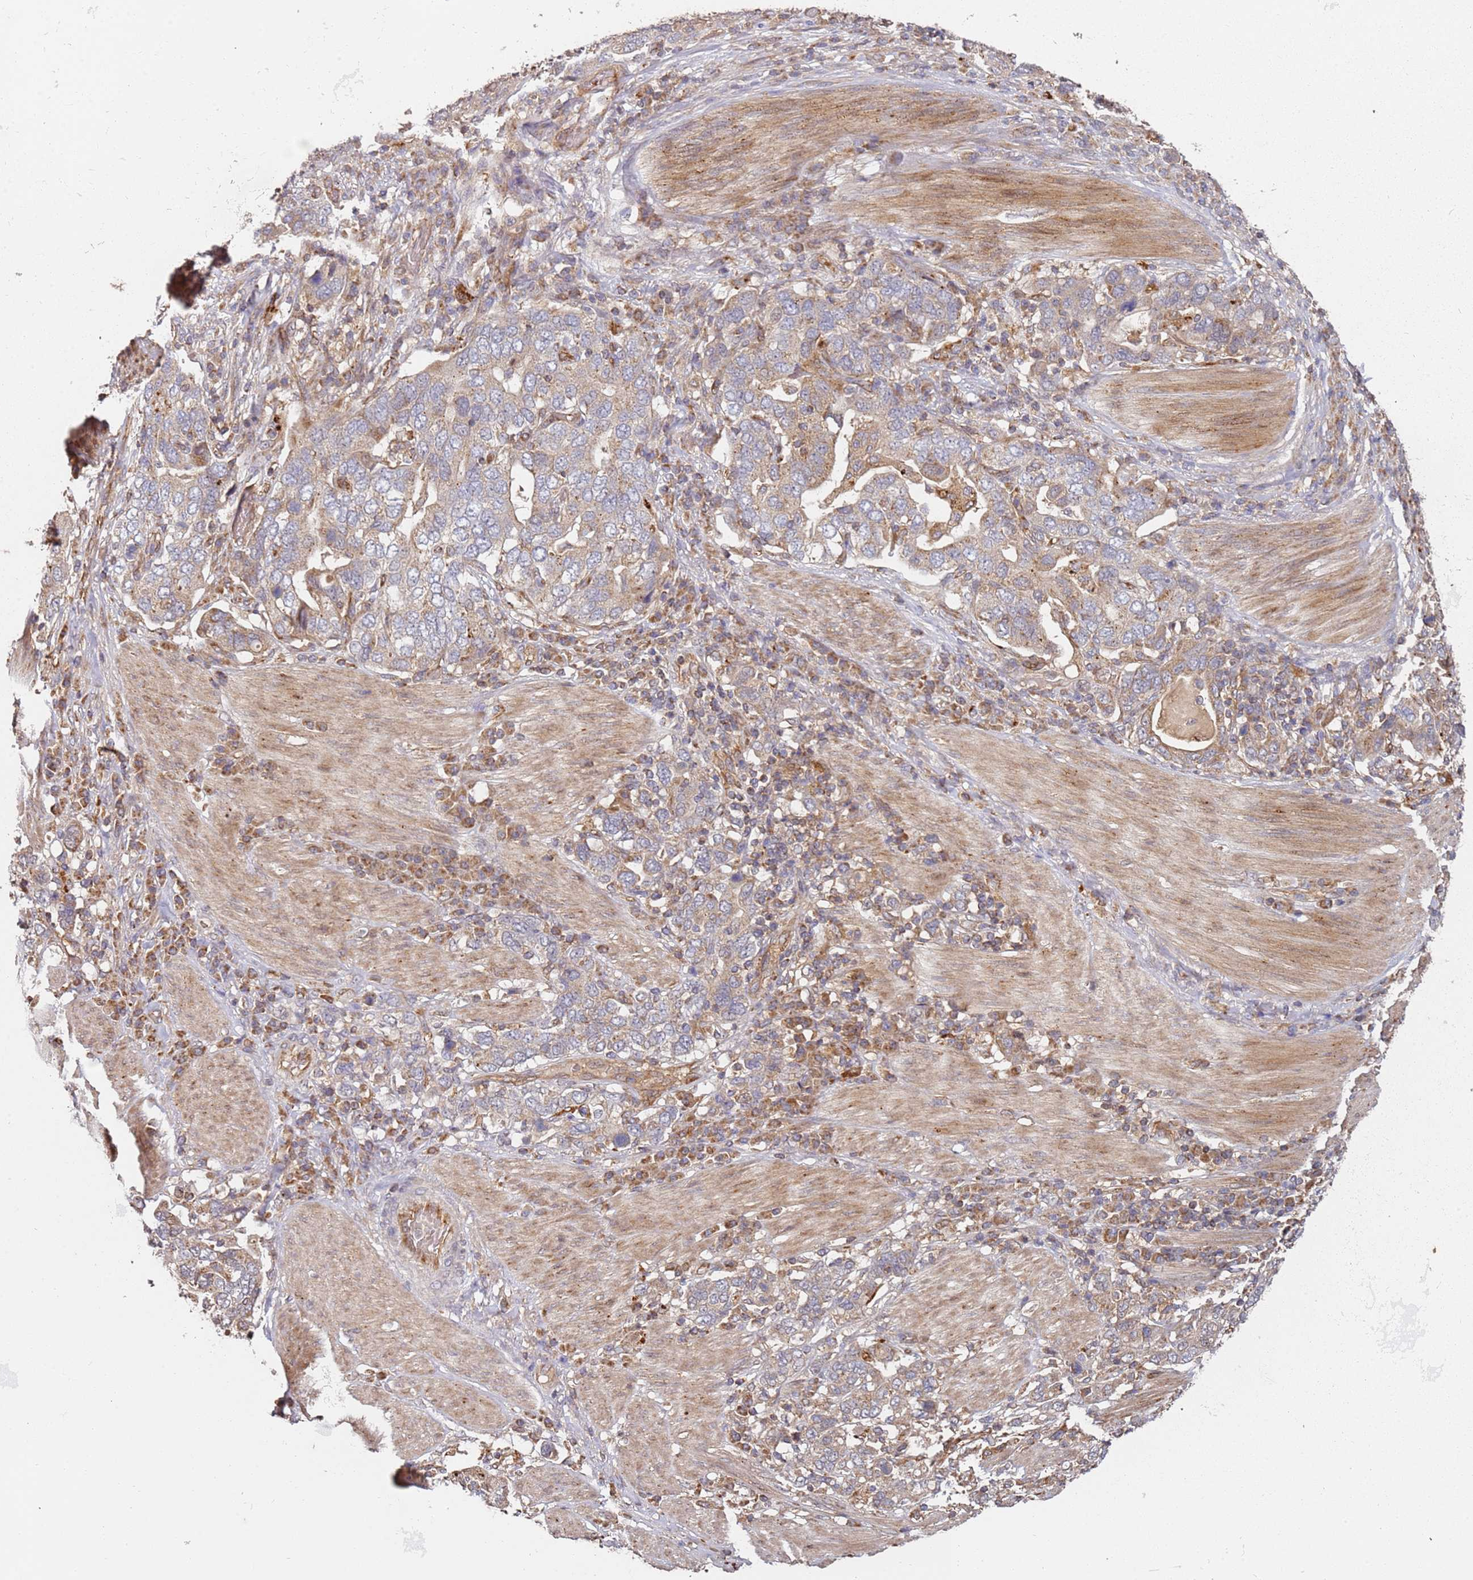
{"staining": {"intensity": "weak", "quantity": "25%-75%", "location": "cytoplasmic/membranous"}, "tissue": "stomach cancer", "cell_type": "Tumor cells", "image_type": "cancer", "snomed": [{"axis": "morphology", "description": "Adenocarcinoma, NOS"}, {"axis": "topography", "description": "Stomach, upper"}, {"axis": "topography", "description": "Stomach"}], "caption": "This image demonstrates IHC staining of human stomach adenocarcinoma, with low weak cytoplasmic/membranous staining in about 25%-75% of tumor cells.", "gene": "SCGB2B2", "patient": {"sex": "male", "age": 62}}